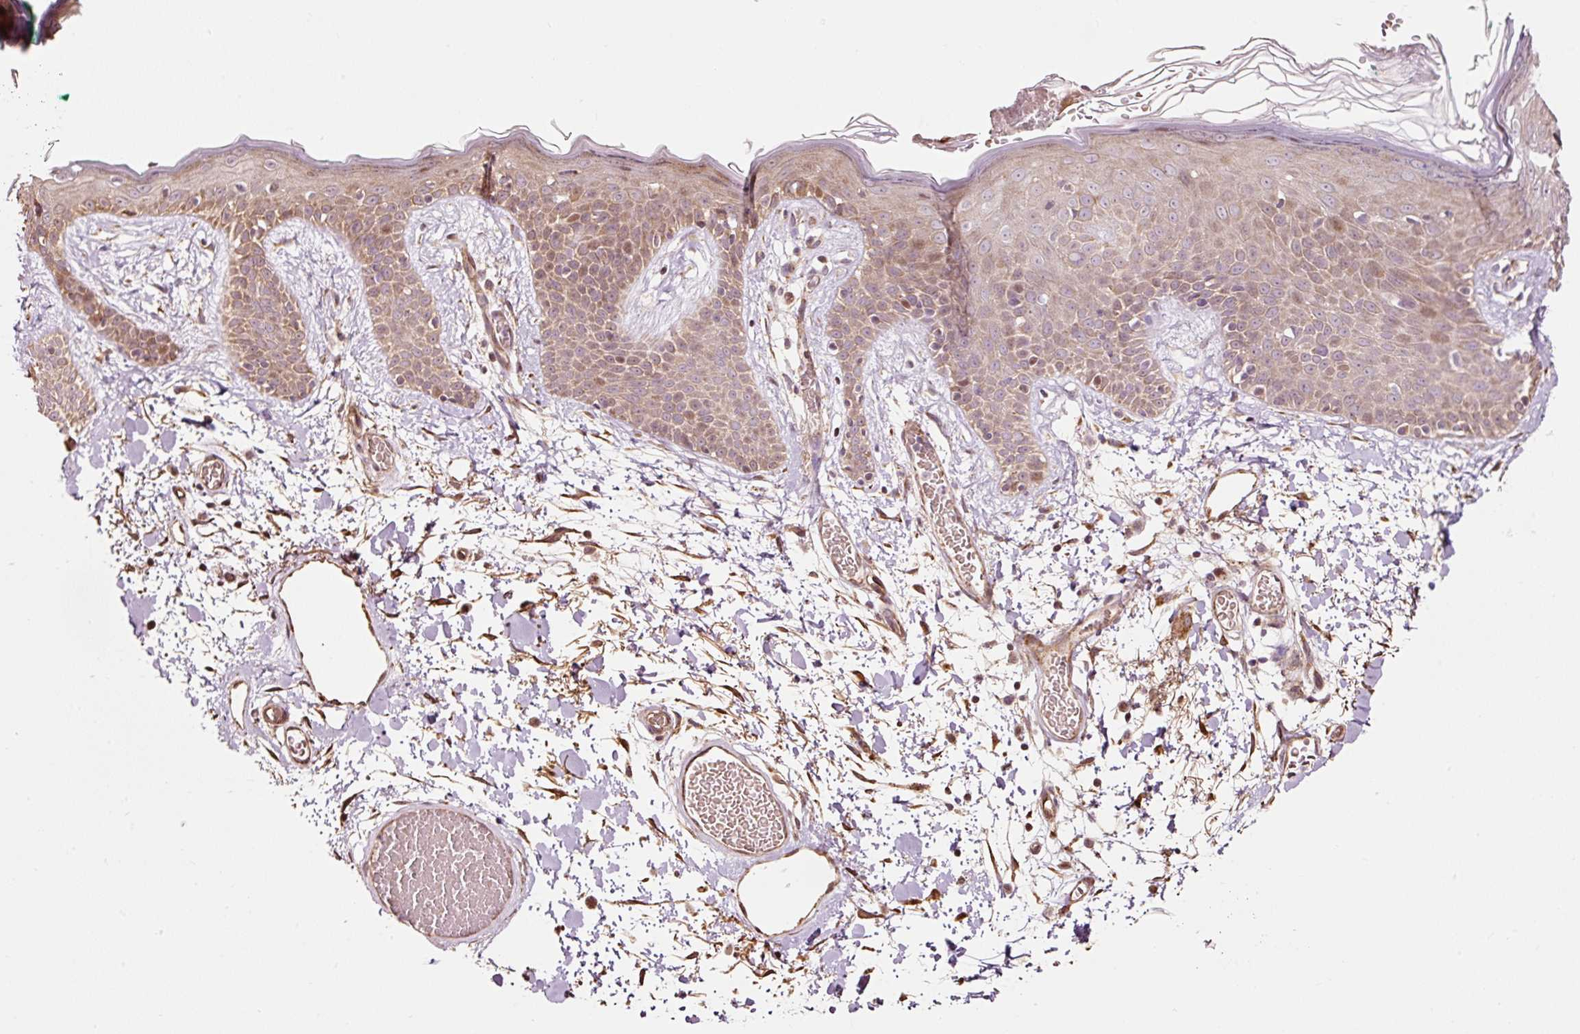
{"staining": {"intensity": "moderate", "quantity": ">75%", "location": "cytoplasmic/membranous"}, "tissue": "skin", "cell_type": "Fibroblasts", "image_type": "normal", "snomed": [{"axis": "morphology", "description": "Normal tissue, NOS"}, {"axis": "topography", "description": "Skin"}], "caption": "Brown immunohistochemical staining in normal human skin reveals moderate cytoplasmic/membranous positivity in approximately >75% of fibroblasts. Immunohistochemistry (ihc) stains the protein in brown and the nuclei are stained blue.", "gene": "ETF1", "patient": {"sex": "male", "age": 79}}